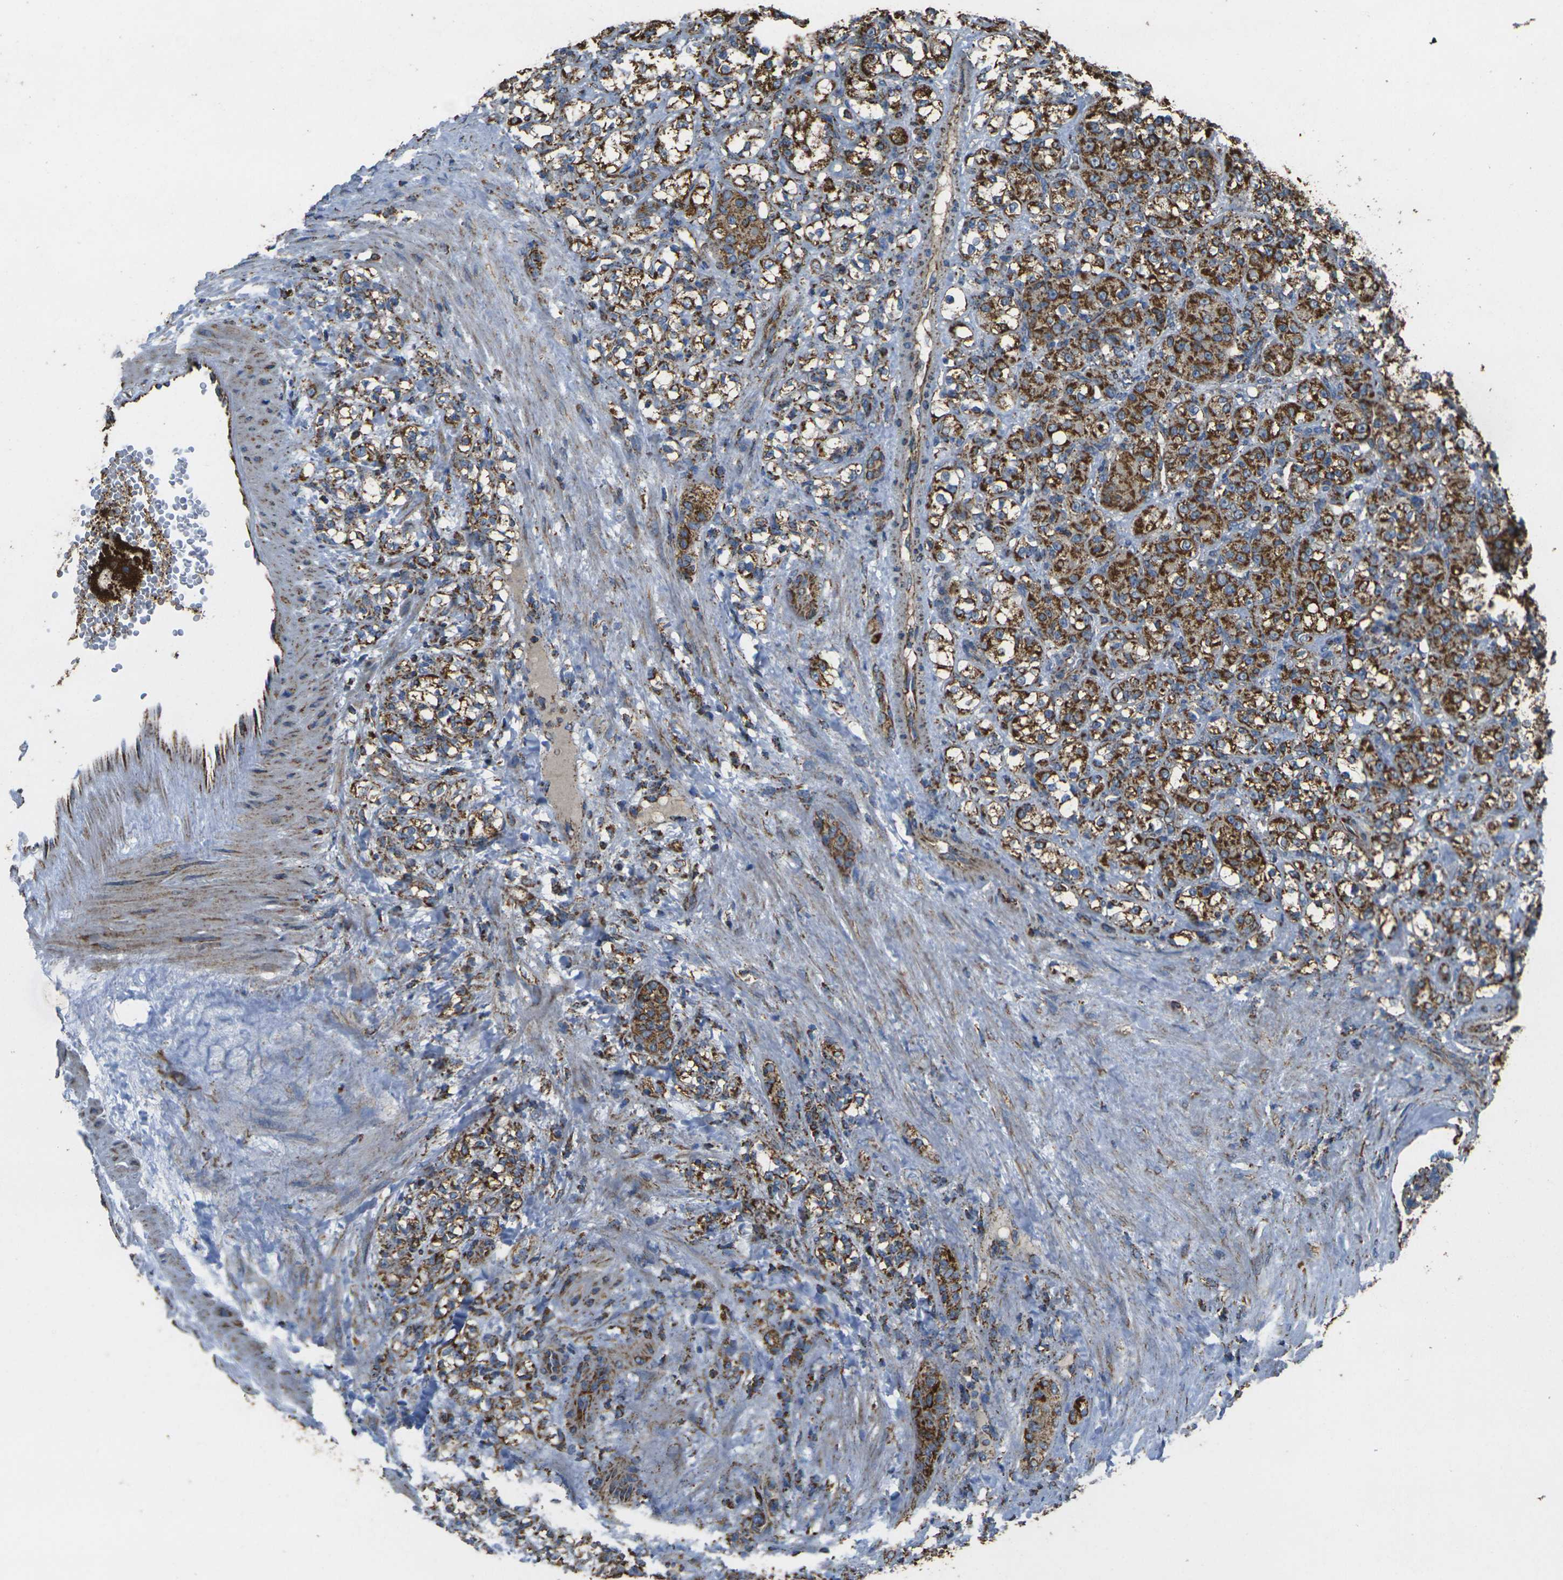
{"staining": {"intensity": "strong", "quantity": ">75%", "location": "cytoplasmic/membranous"}, "tissue": "renal cancer", "cell_type": "Tumor cells", "image_type": "cancer", "snomed": [{"axis": "morphology", "description": "Adenocarcinoma, NOS"}, {"axis": "topography", "description": "Kidney"}], "caption": "Protein staining of renal adenocarcinoma tissue exhibits strong cytoplasmic/membranous positivity in approximately >75% of tumor cells.", "gene": "KLHL5", "patient": {"sex": "male", "age": 61}}